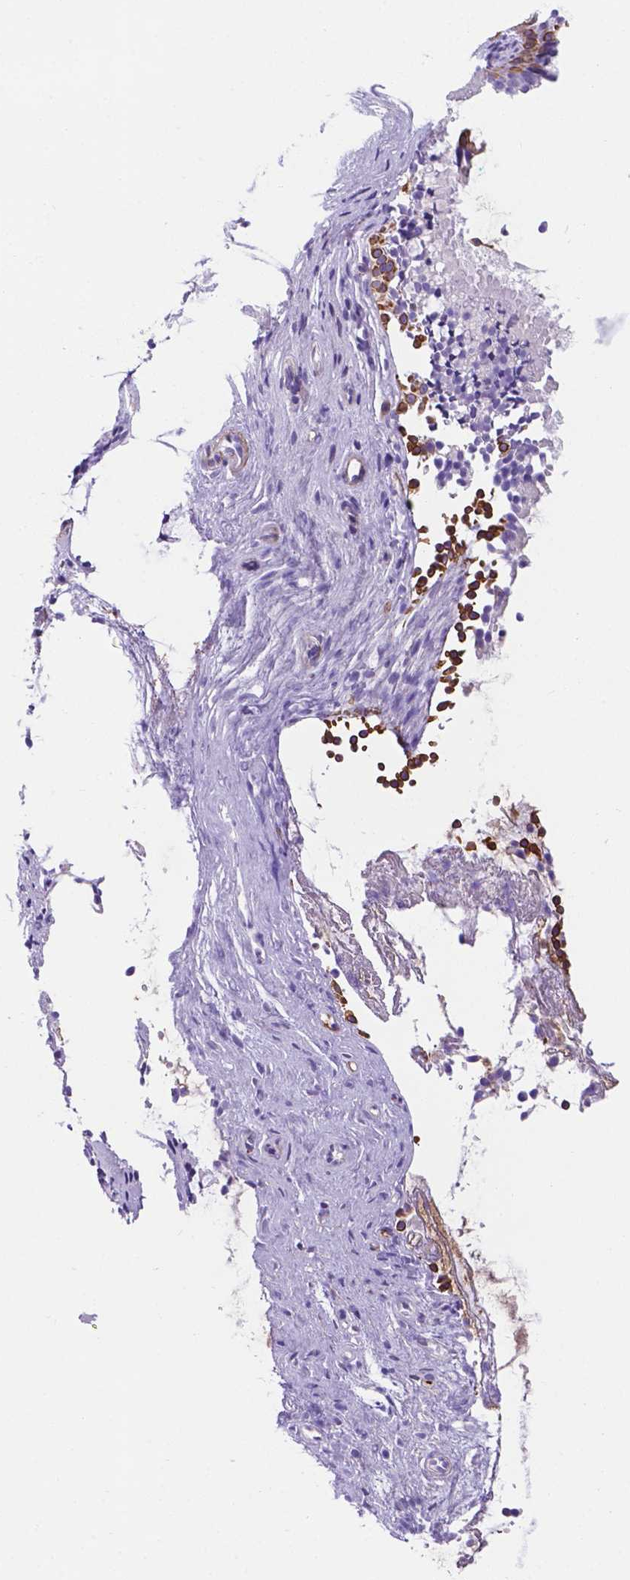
{"staining": {"intensity": "moderate", "quantity": "<25%", "location": "cytoplasmic/membranous"}, "tissue": "nasopharynx", "cell_type": "Respiratory epithelial cells", "image_type": "normal", "snomed": [{"axis": "morphology", "description": "Normal tissue, NOS"}, {"axis": "topography", "description": "Nasopharynx"}], "caption": "Brown immunohistochemical staining in benign nasopharynx reveals moderate cytoplasmic/membranous positivity in about <25% of respiratory epithelial cells.", "gene": "APOE", "patient": {"sex": "male", "age": 67}}